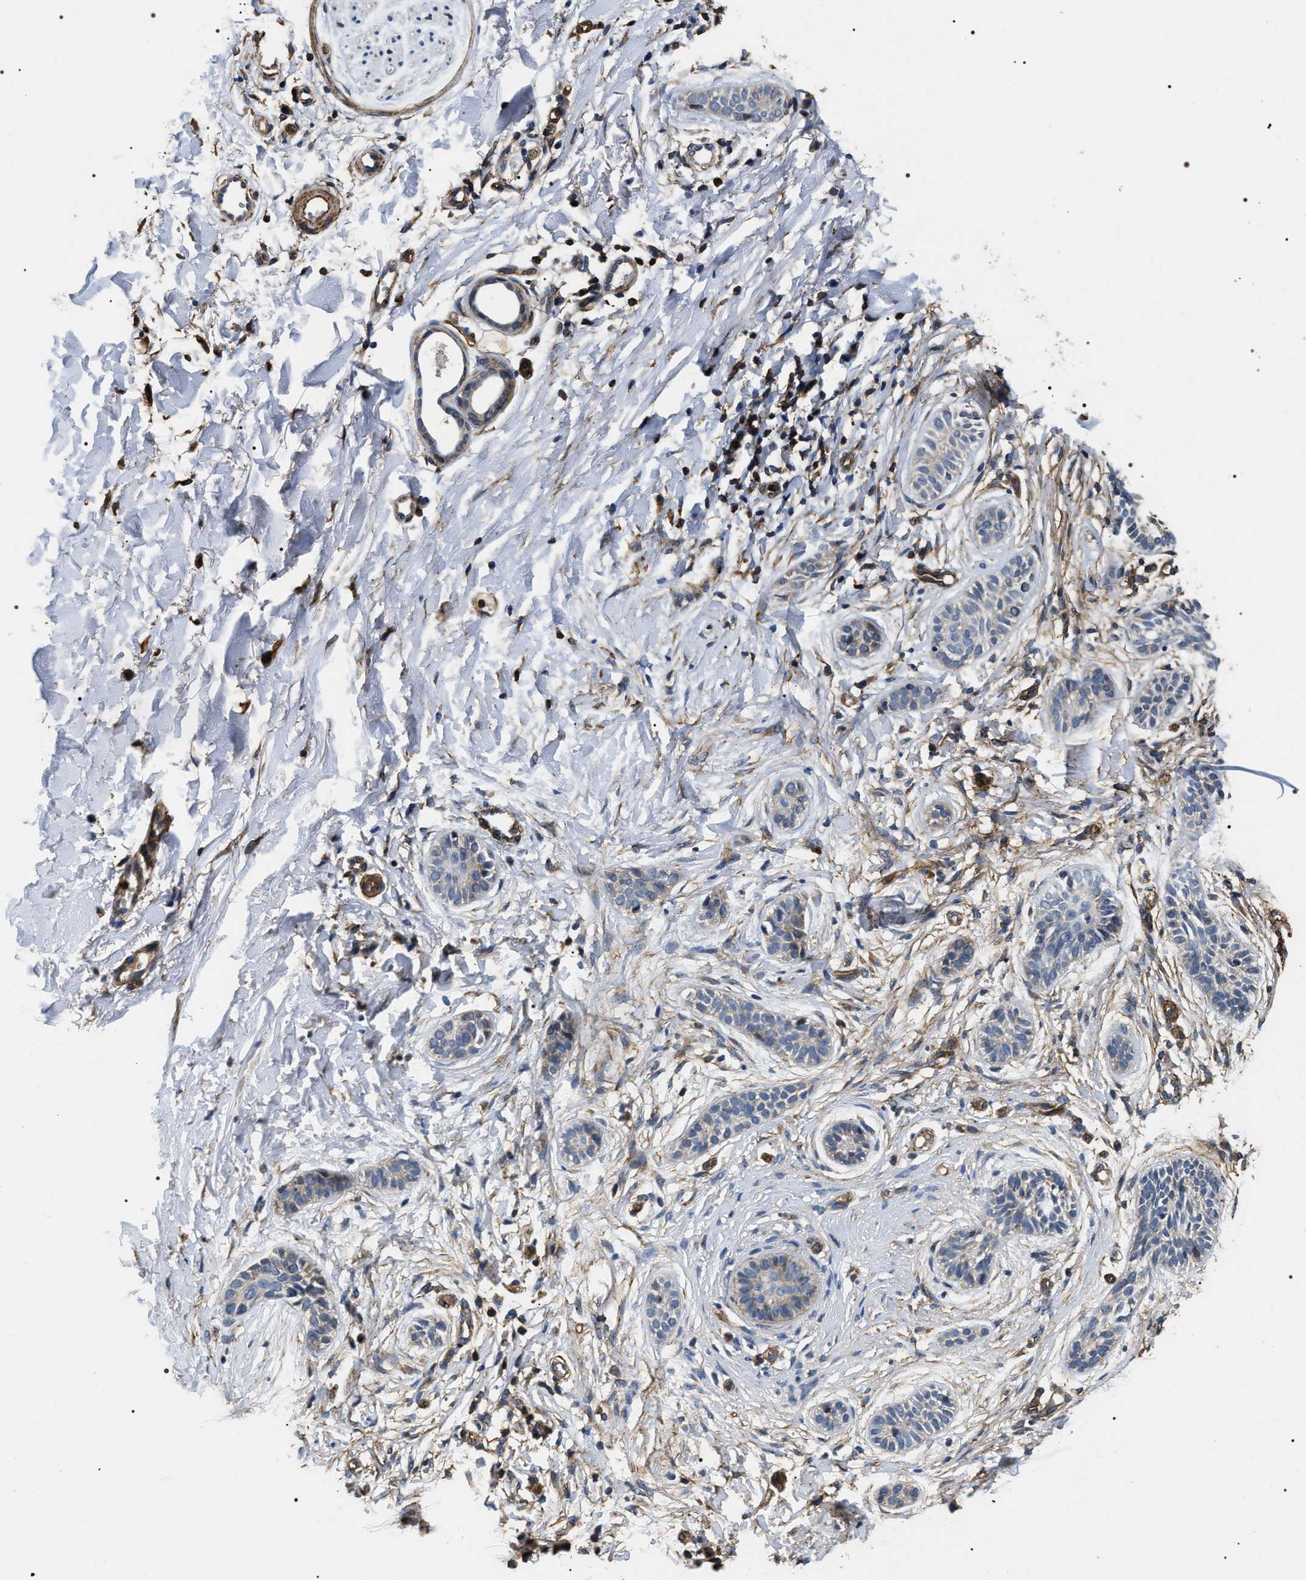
{"staining": {"intensity": "negative", "quantity": "none", "location": "none"}, "tissue": "skin cancer", "cell_type": "Tumor cells", "image_type": "cancer", "snomed": [{"axis": "morphology", "description": "Normal tissue, NOS"}, {"axis": "morphology", "description": "Basal cell carcinoma"}, {"axis": "topography", "description": "Skin"}], "caption": "DAB immunohistochemical staining of human skin basal cell carcinoma demonstrates no significant expression in tumor cells. (Immunohistochemistry, brightfield microscopy, high magnification).", "gene": "ZC3HAV1L", "patient": {"sex": "male", "age": 63}}